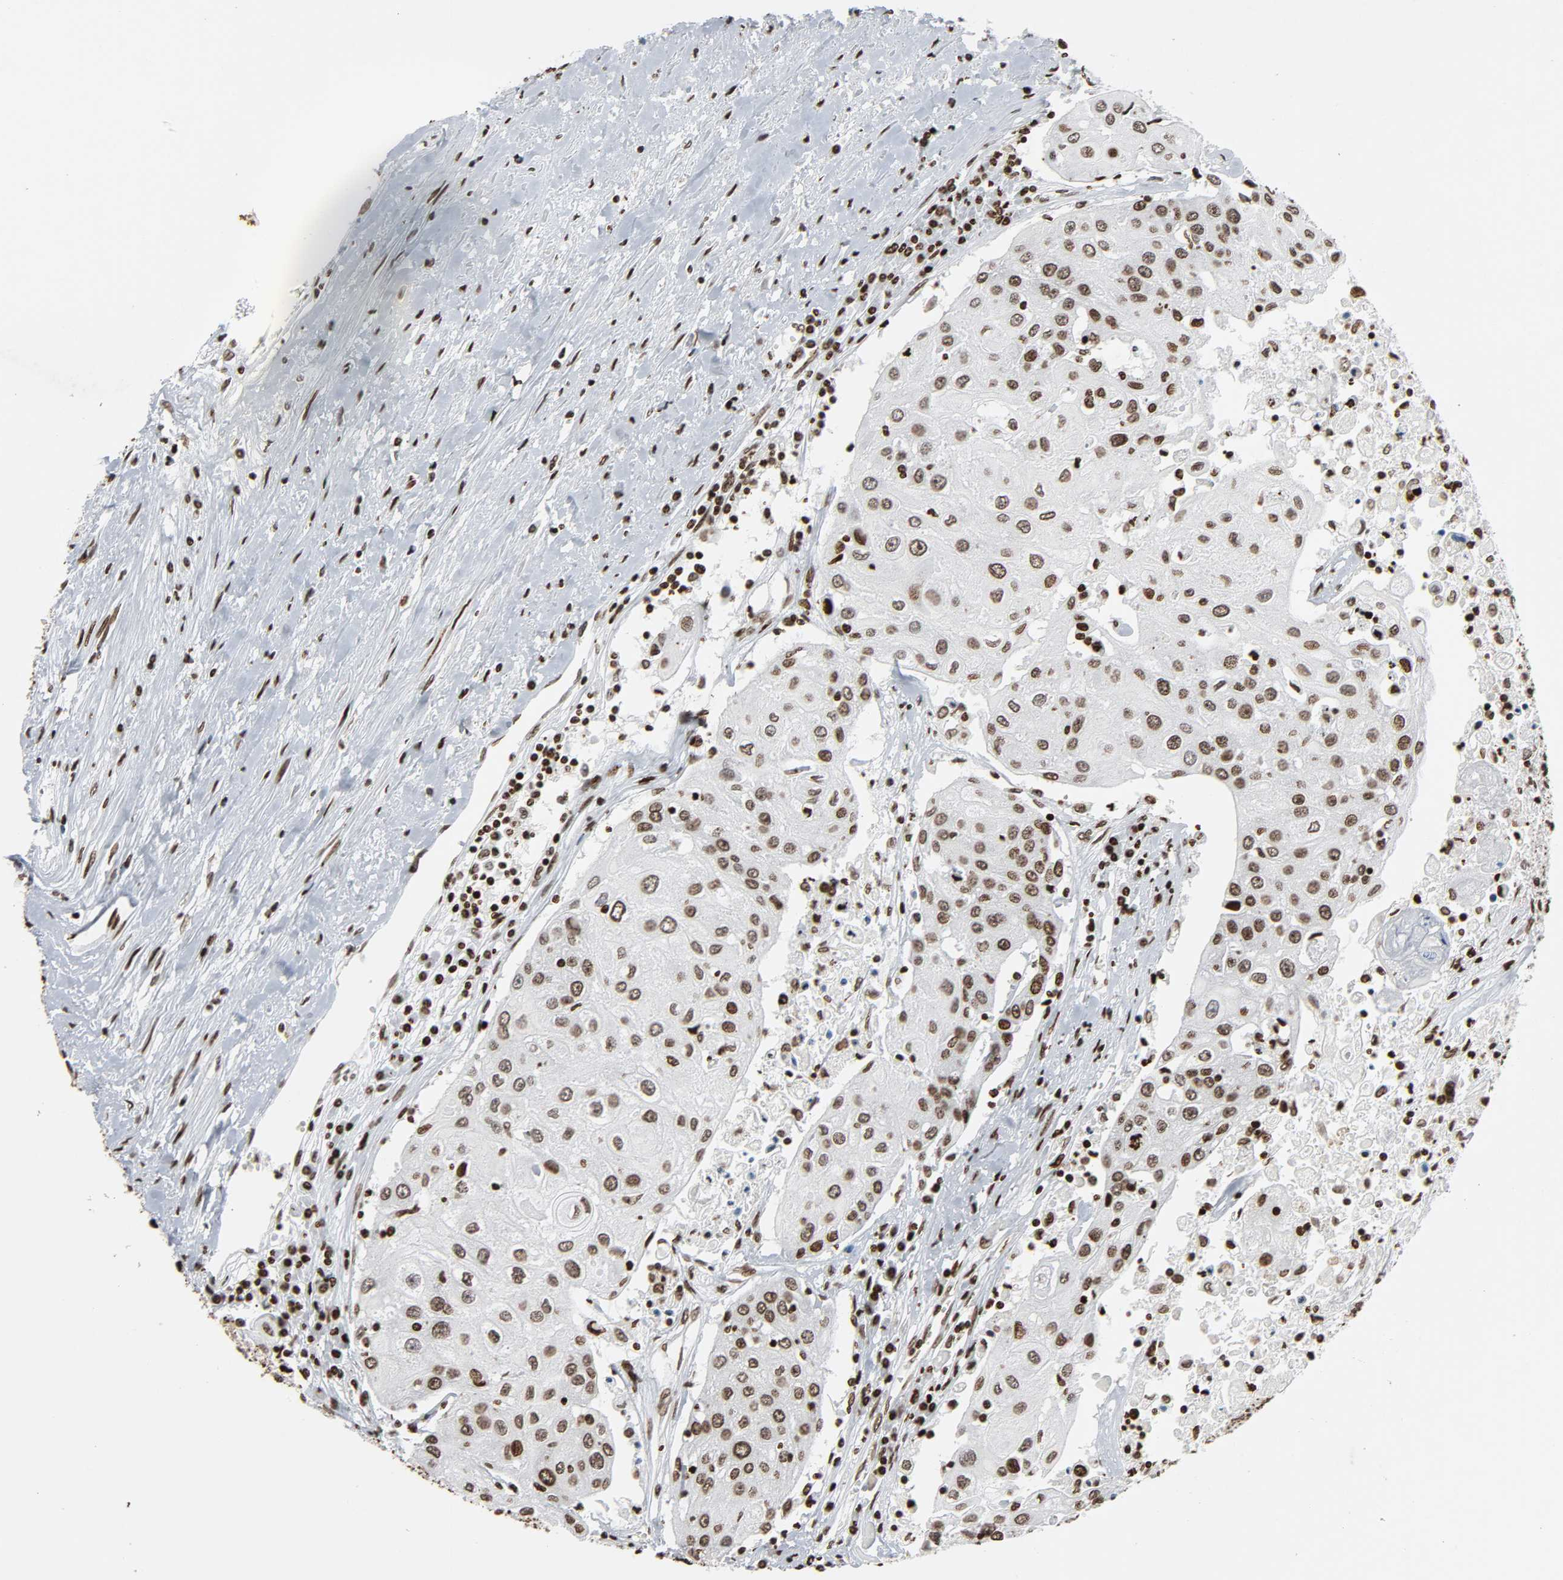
{"staining": {"intensity": "moderate", "quantity": ">75%", "location": "nuclear"}, "tissue": "urothelial cancer", "cell_type": "Tumor cells", "image_type": "cancer", "snomed": [{"axis": "morphology", "description": "Urothelial carcinoma, High grade"}, {"axis": "topography", "description": "Urinary bladder"}], "caption": "This image displays immunohistochemistry staining of high-grade urothelial carcinoma, with medium moderate nuclear positivity in about >75% of tumor cells.", "gene": "RXRA", "patient": {"sex": "female", "age": 85}}